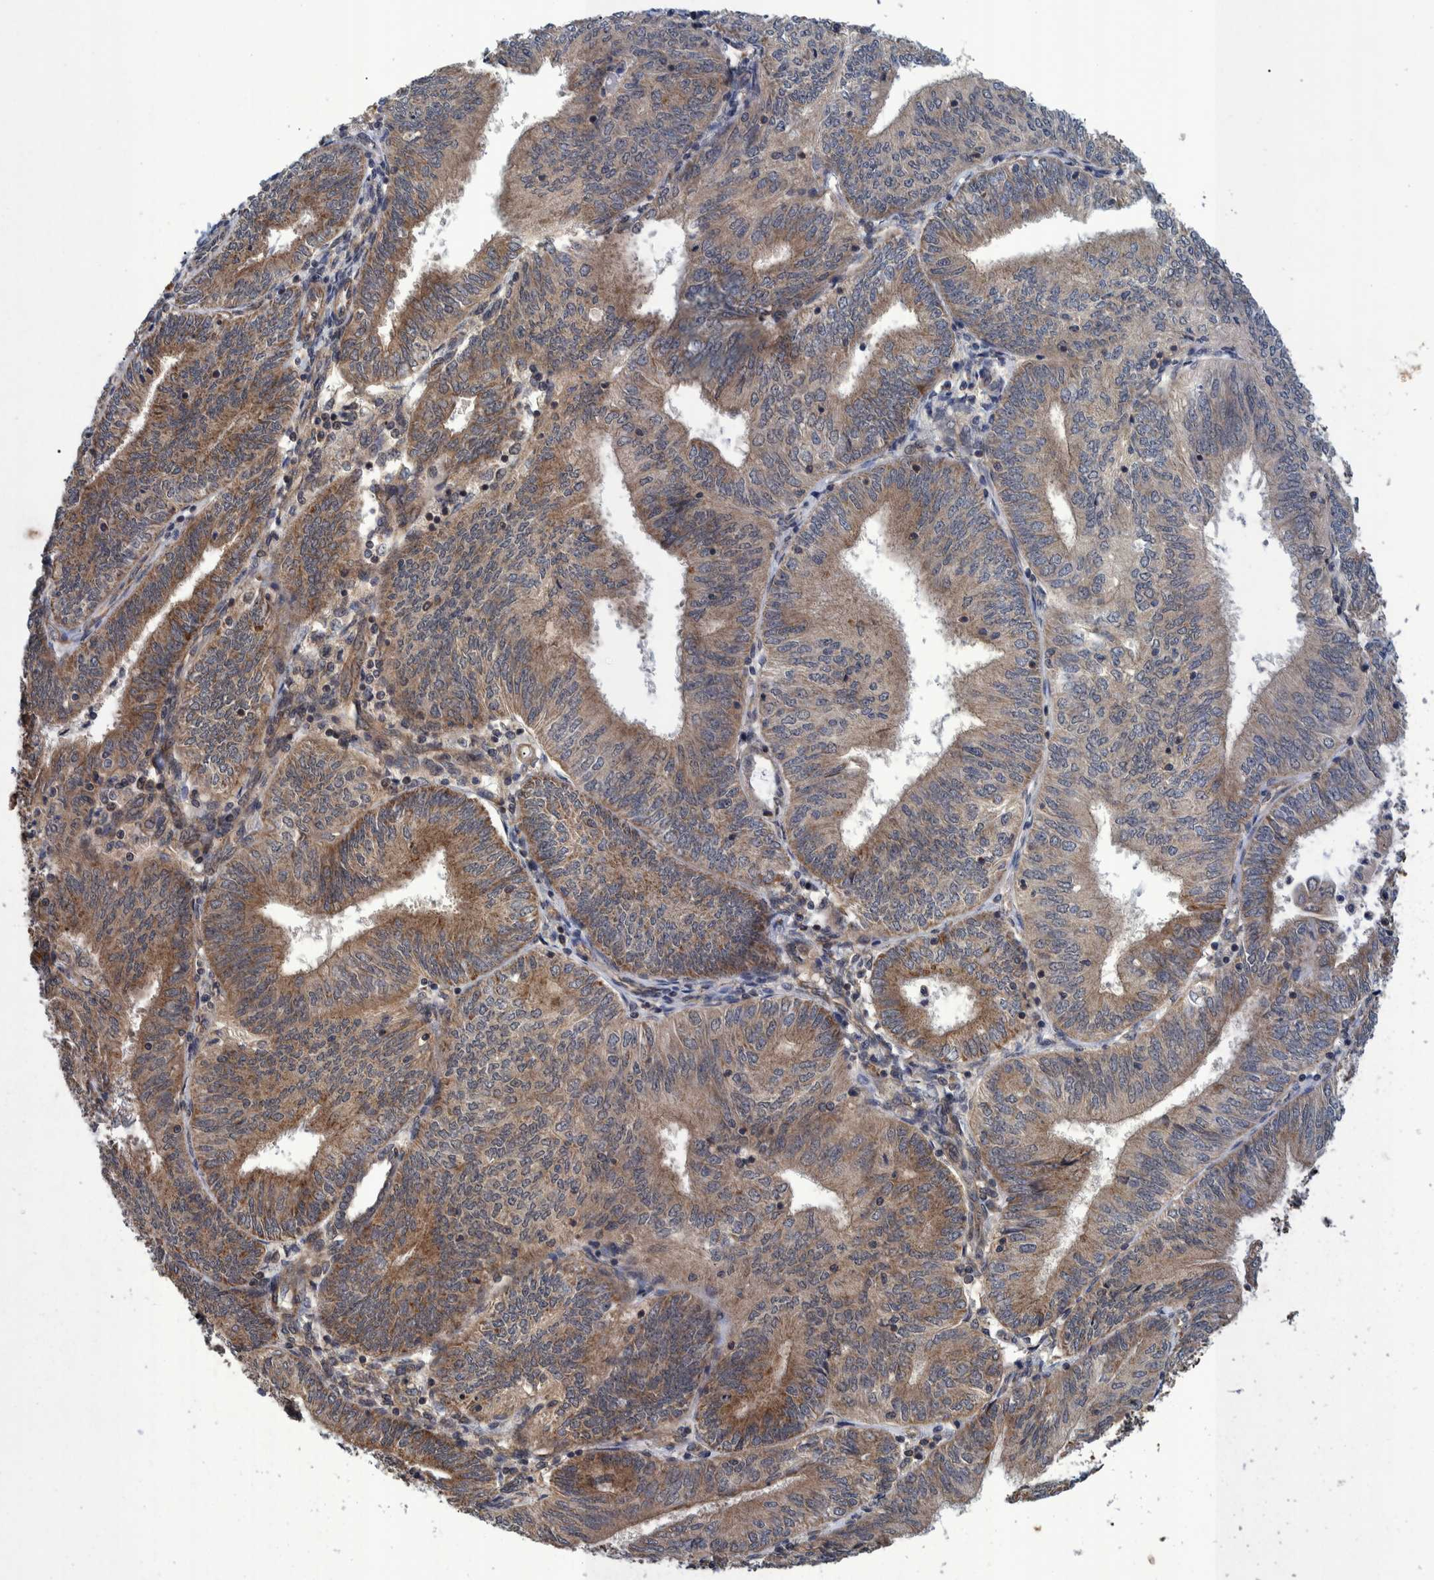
{"staining": {"intensity": "moderate", "quantity": ">75%", "location": "cytoplasmic/membranous"}, "tissue": "endometrial cancer", "cell_type": "Tumor cells", "image_type": "cancer", "snomed": [{"axis": "morphology", "description": "Adenocarcinoma, NOS"}, {"axis": "topography", "description": "Endometrium"}], "caption": "This micrograph displays immunohistochemistry staining of adenocarcinoma (endometrial), with medium moderate cytoplasmic/membranous expression in about >75% of tumor cells.", "gene": "MRPS7", "patient": {"sex": "female", "age": 58}}